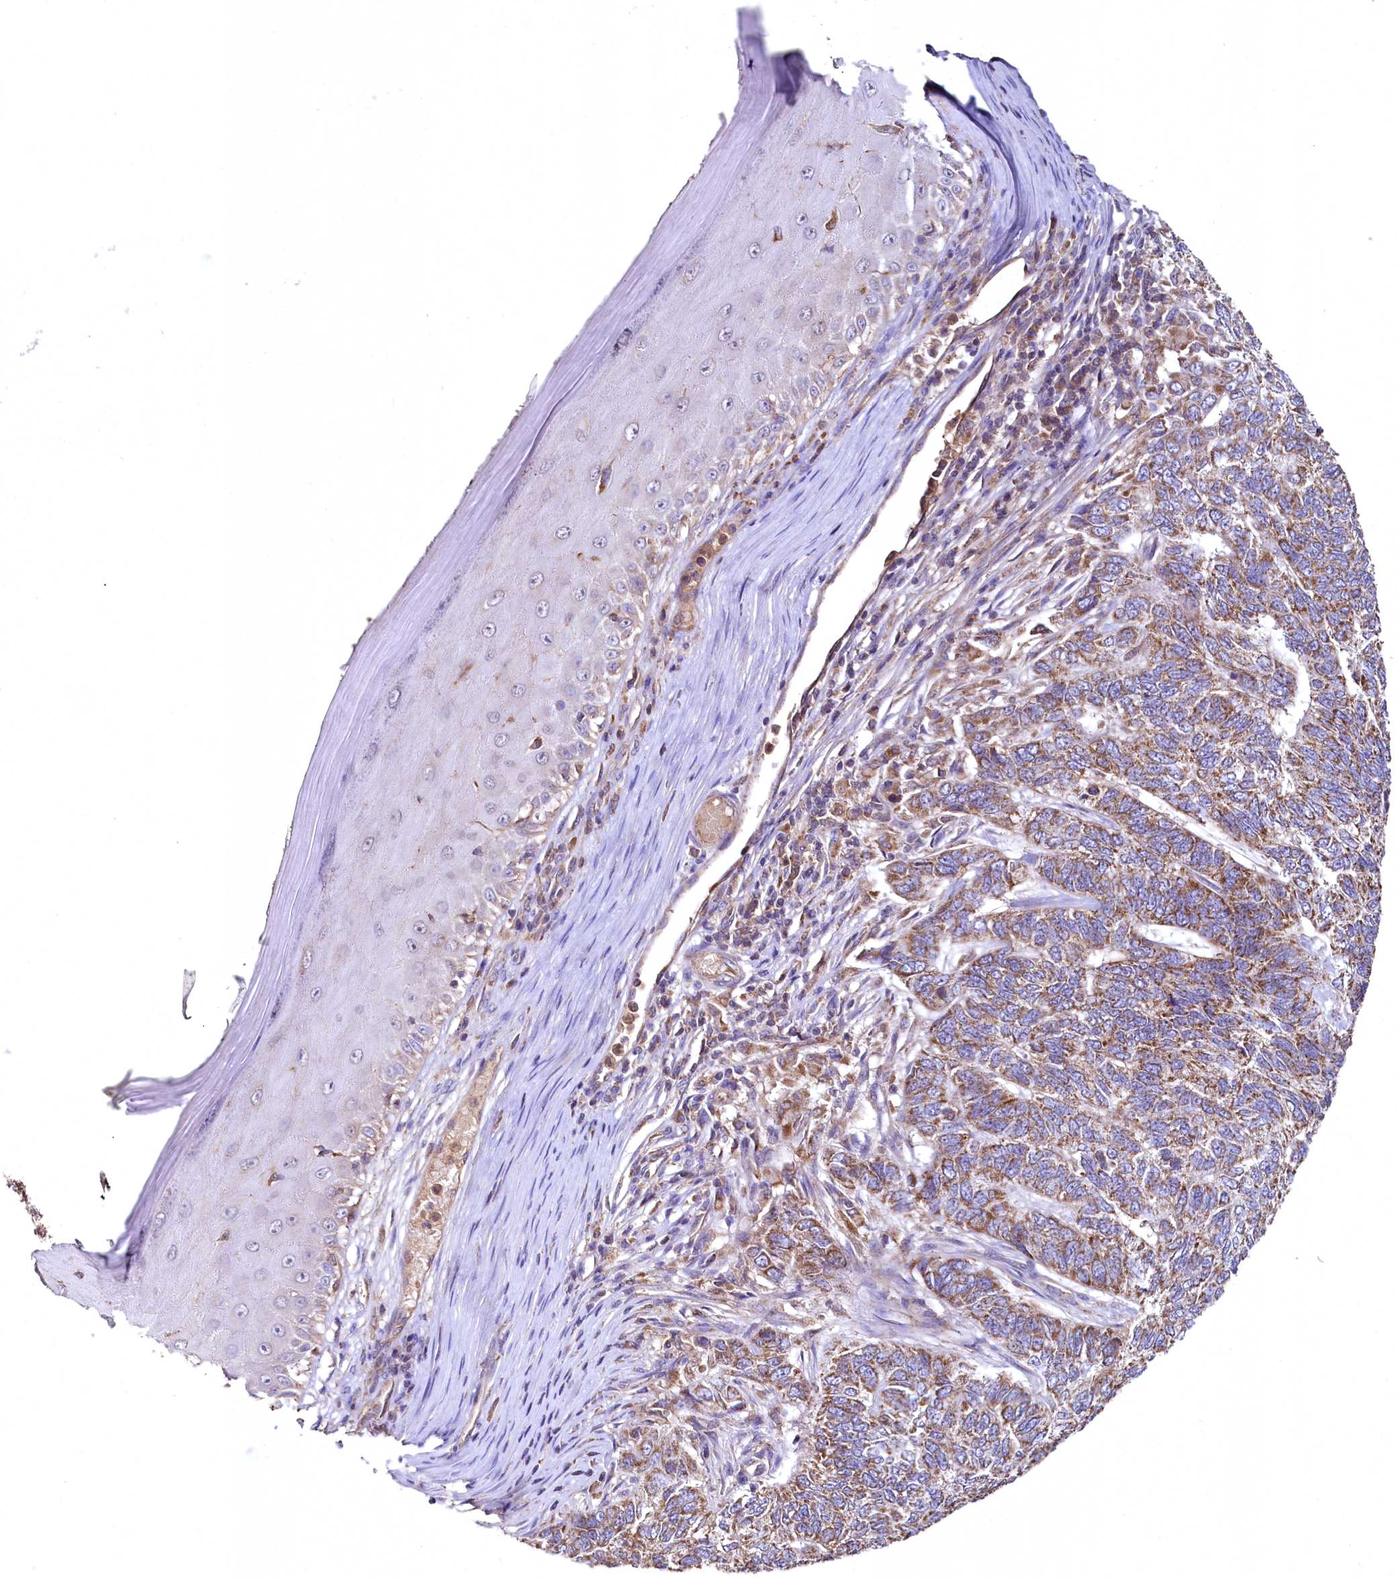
{"staining": {"intensity": "moderate", "quantity": ">75%", "location": "cytoplasmic/membranous"}, "tissue": "skin cancer", "cell_type": "Tumor cells", "image_type": "cancer", "snomed": [{"axis": "morphology", "description": "Basal cell carcinoma"}, {"axis": "topography", "description": "Skin"}], "caption": "An immunohistochemistry histopathology image of tumor tissue is shown. Protein staining in brown highlights moderate cytoplasmic/membranous positivity in skin basal cell carcinoma within tumor cells. The staining was performed using DAB (3,3'-diaminobenzidine) to visualize the protein expression in brown, while the nuclei were stained in blue with hematoxylin (Magnification: 20x).", "gene": "METTL4", "patient": {"sex": "female", "age": 65}}